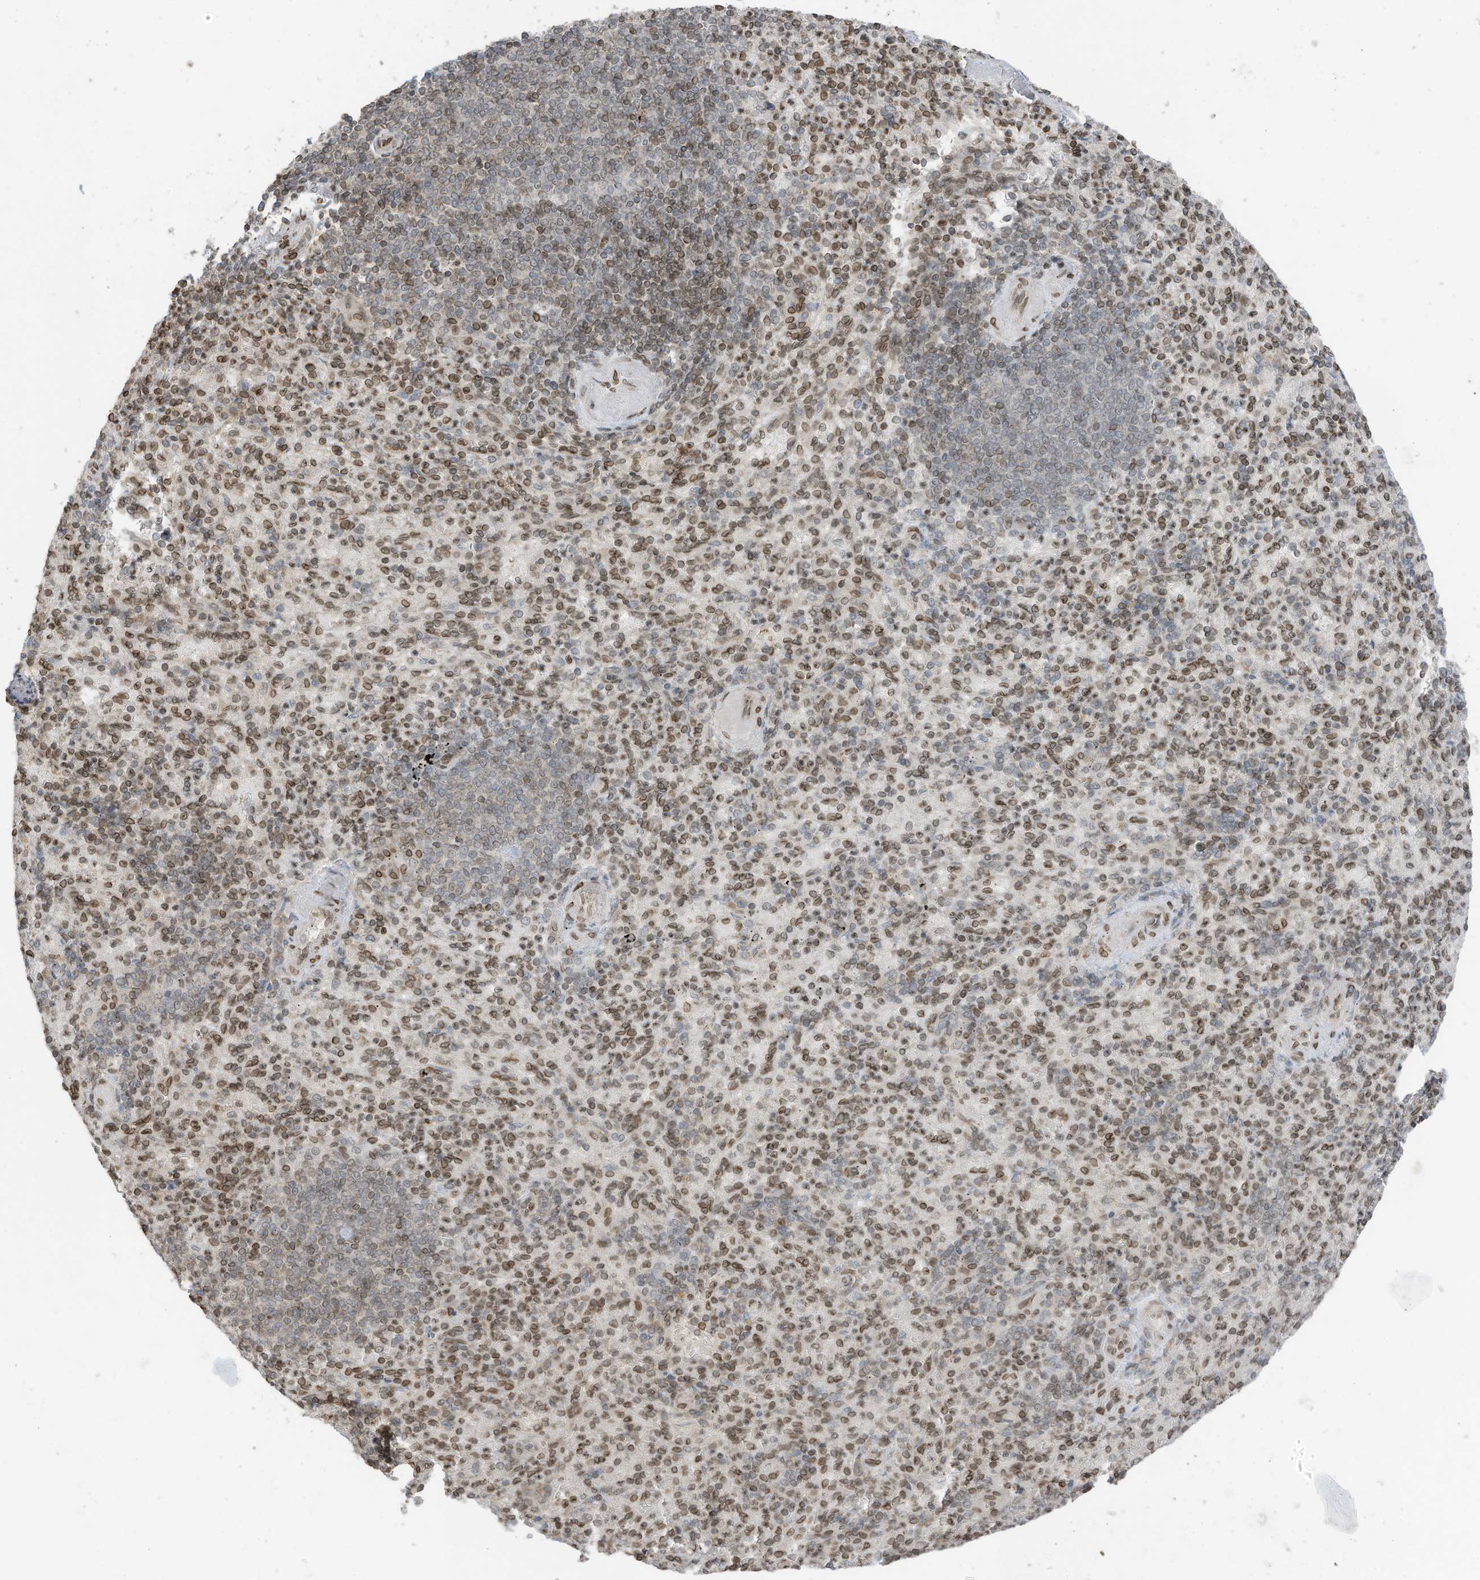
{"staining": {"intensity": "moderate", "quantity": "25%-75%", "location": "cytoplasmic/membranous,nuclear"}, "tissue": "spleen", "cell_type": "Cells in red pulp", "image_type": "normal", "snomed": [{"axis": "morphology", "description": "Normal tissue, NOS"}, {"axis": "topography", "description": "Spleen"}], "caption": "An image of human spleen stained for a protein demonstrates moderate cytoplasmic/membranous,nuclear brown staining in cells in red pulp.", "gene": "RABL3", "patient": {"sex": "female", "age": 74}}